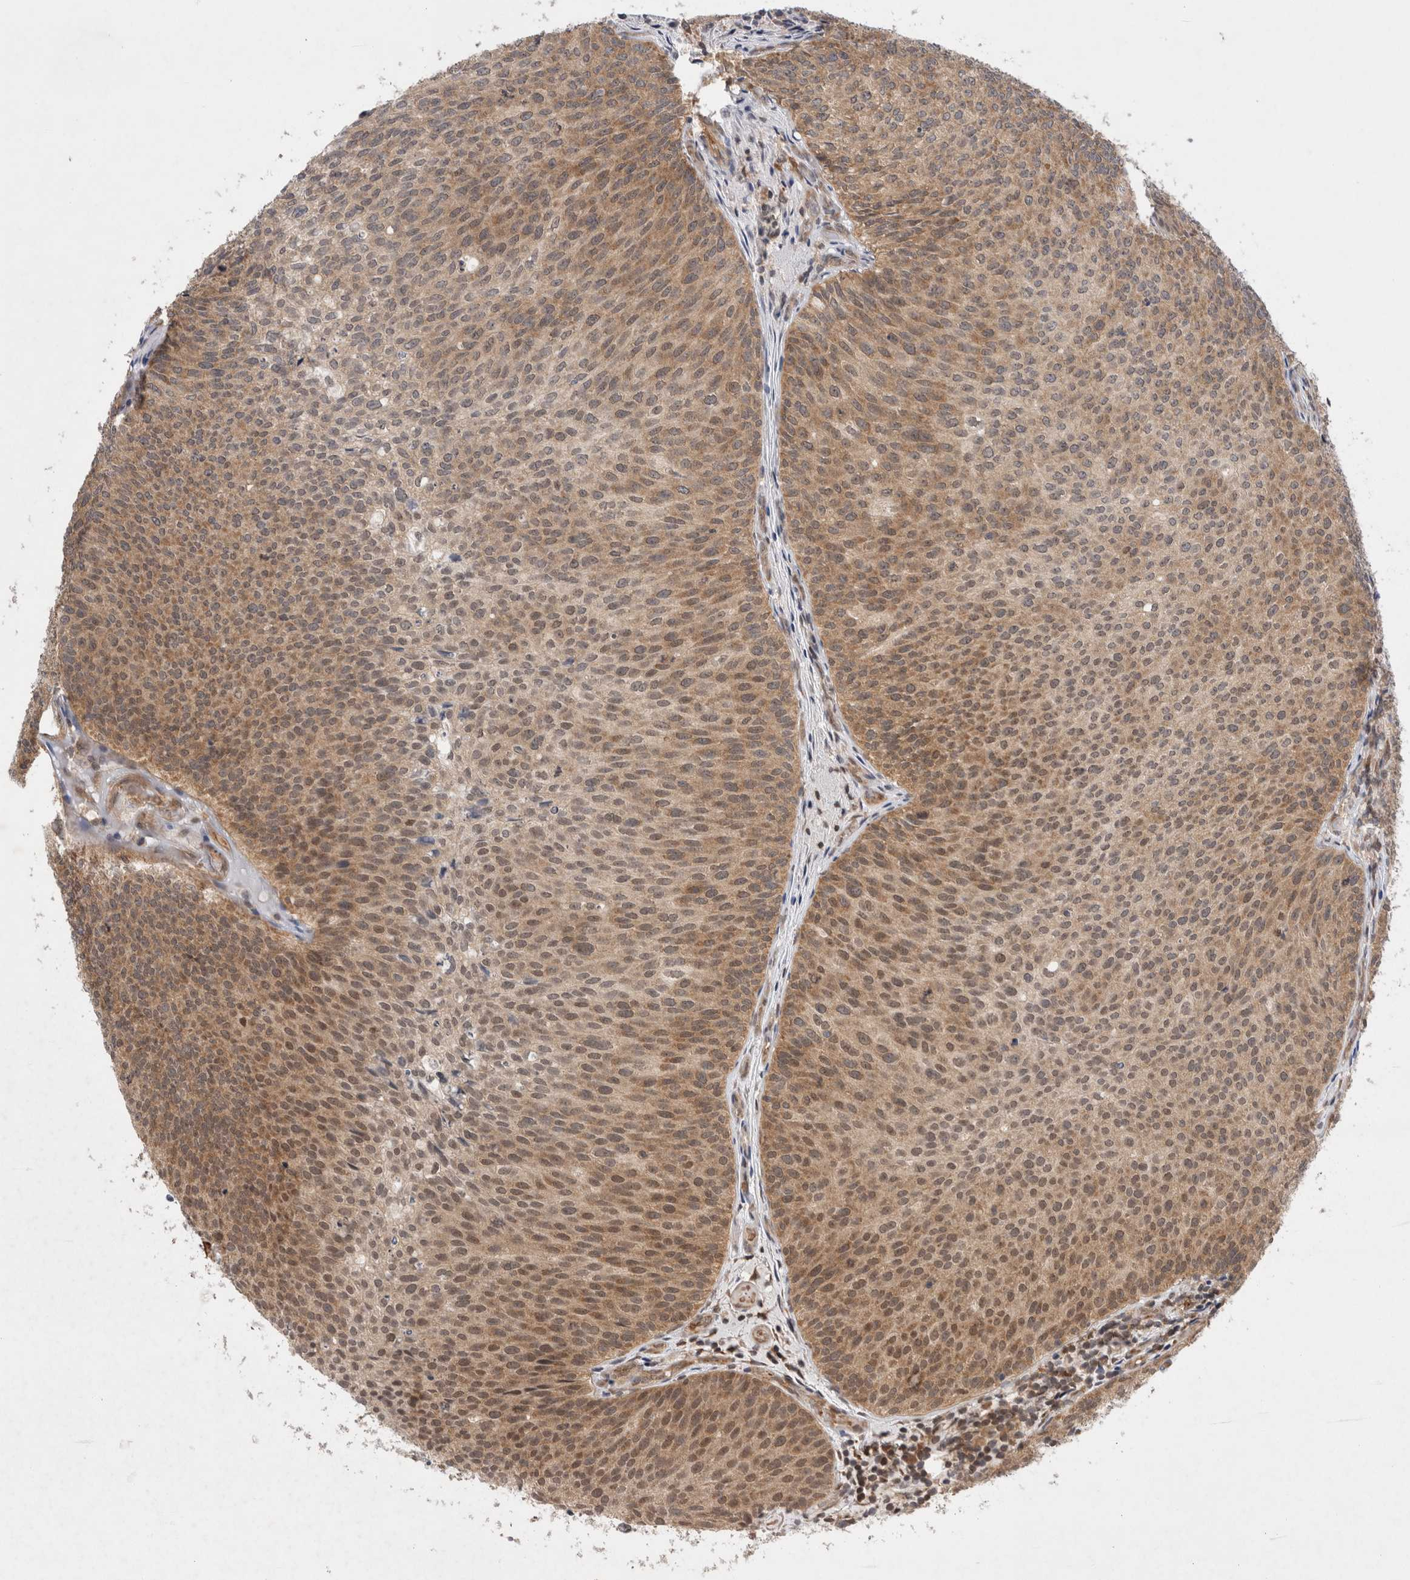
{"staining": {"intensity": "moderate", "quantity": ">75%", "location": "cytoplasmic/membranous"}, "tissue": "urothelial cancer", "cell_type": "Tumor cells", "image_type": "cancer", "snomed": [{"axis": "morphology", "description": "Urothelial carcinoma, Low grade"}, {"axis": "topography", "description": "Urinary bladder"}], "caption": "A medium amount of moderate cytoplasmic/membranous expression is appreciated in about >75% of tumor cells in urothelial cancer tissue. (DAB (3,3'-diaminobenzidine) IHC, brown staining for protein, blue staining for nuclei).", "gene": "EIF3E", "patient": {"sex": "male", "age": 86}}